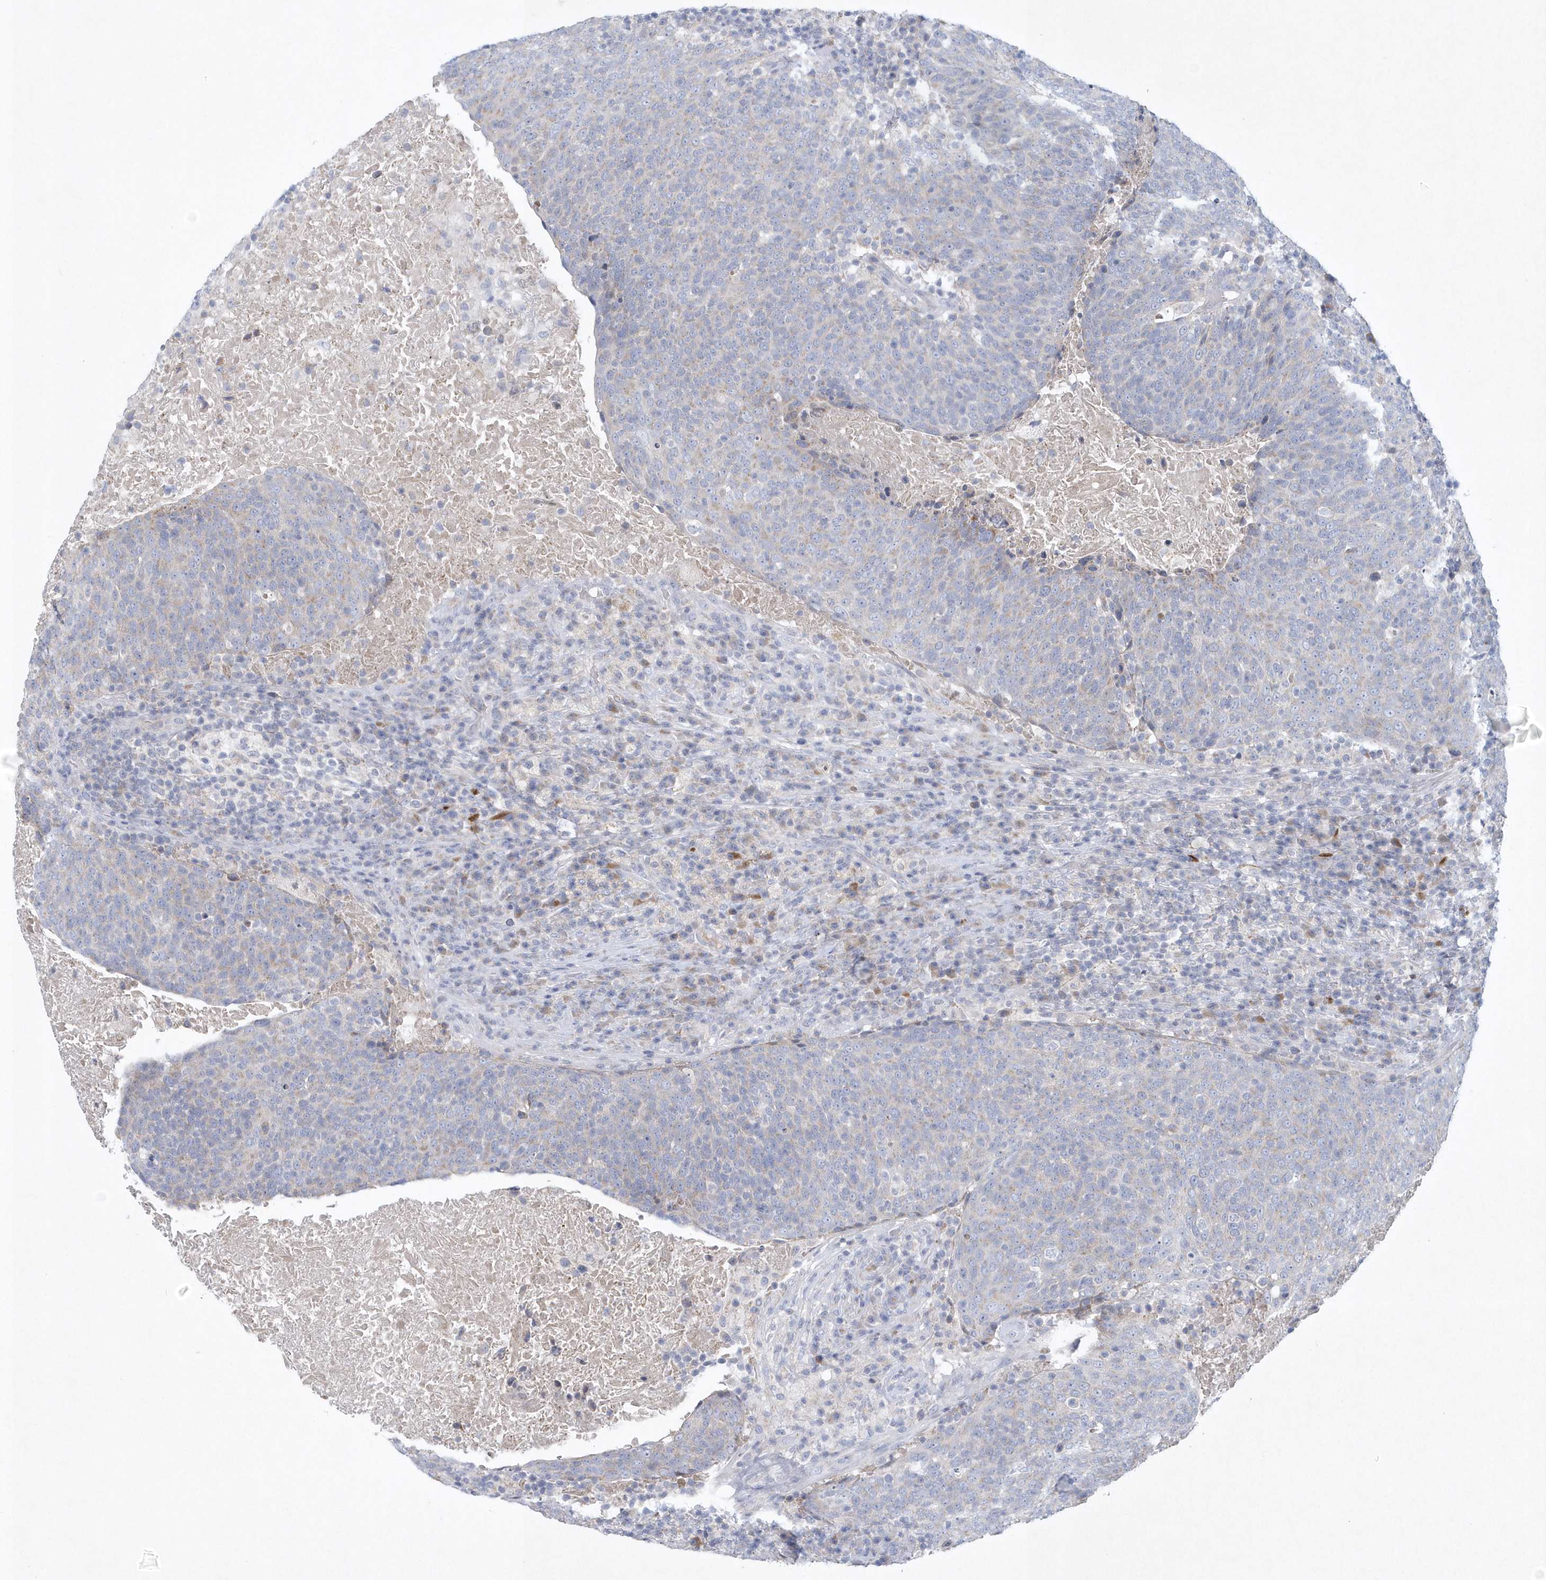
{"staining": {"intensity": "negative", "quantity": "none", "location": "none"}, "tissue": "head and neck cancer", "cell_type": "Tumor cells", "image_type": "cancer", "snomed": [{"axis": "morphology", "description": "Squamous cell carcinoma, NOS"}, {"axis": "morphology", "description": "Squamous cell carcinoma, metastatic, NOS"}, {"axis": "topography", "description": "Lymph node"}, {"axis": "topography", "description": "Head-Neck"}], "caption": "IHC image of neoplastic tissue: head and neck squamous cell carcinoma stained with DAB demonstrates no significant protein expression in tumor cells. (Stains: DAB immunohistochemistry (IHC) with hematoxylin counter stain, Microscopy: brightfield microscopy at high magnification).", "gene": "NIPAL1", "patient": {"sex": "male", "age": 62}}